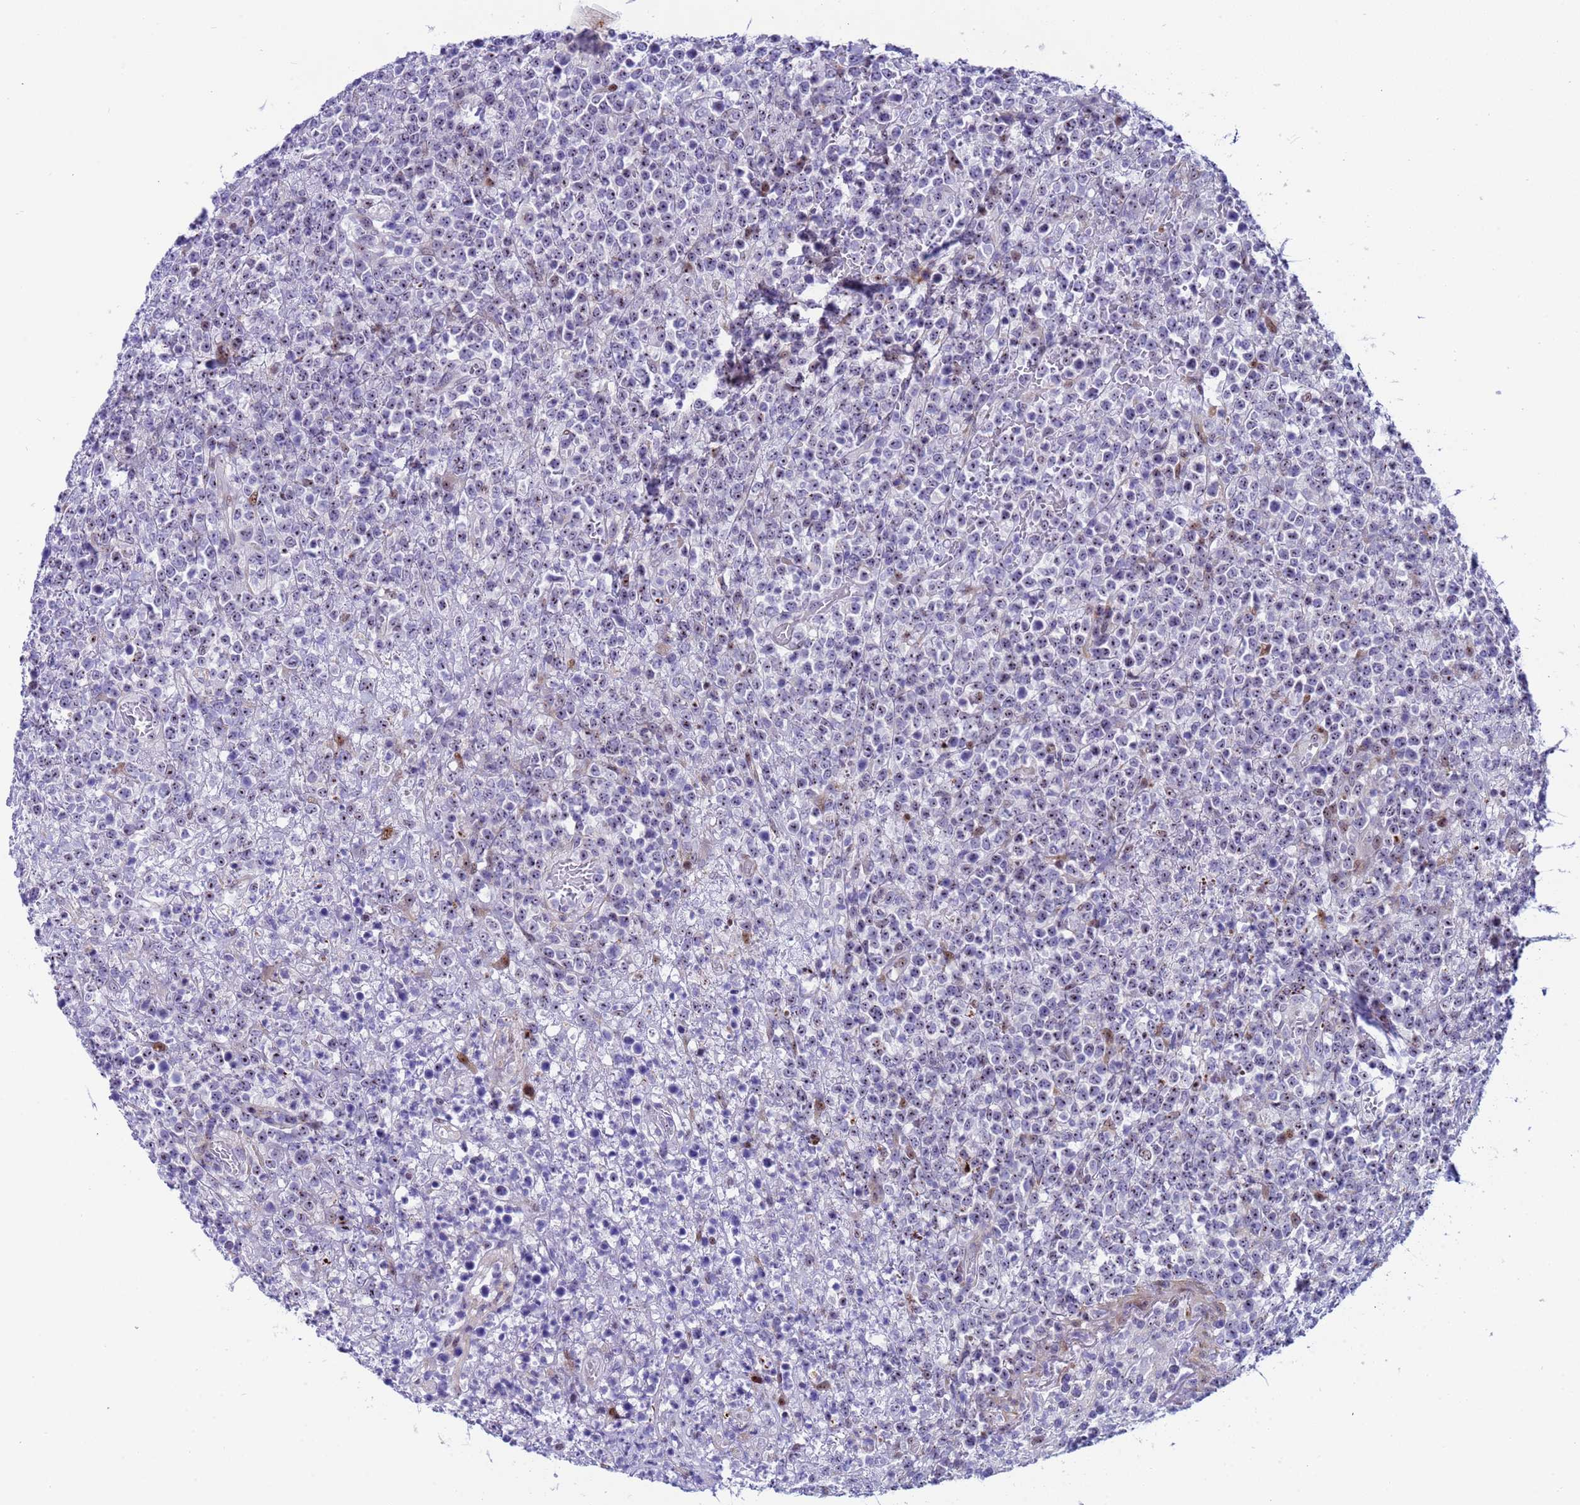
{"staining": {"intensity": "negative", "quantity": "none", "location": "none"}, "tissue": "lymphoma", "cell_type": "Tumor cells", "image_type": "cancer", "snomed": [{"axis": "morphology", "description": "Malignant lymphoma, non-Hodgkin's type, High grade"}, {"axis": "topography", "description": "Colon"}], "caption": "Immunohistochemistry (IHC) of human lymphoma shows no expression in tumor cells. The staining is performed using DAB (3,3'-diaminobenzidine) brown chromogen with nuclei counter-stained in using hematoxylin.", "gene": "POP5", "patient": {"sex": "female", "age": 53}}